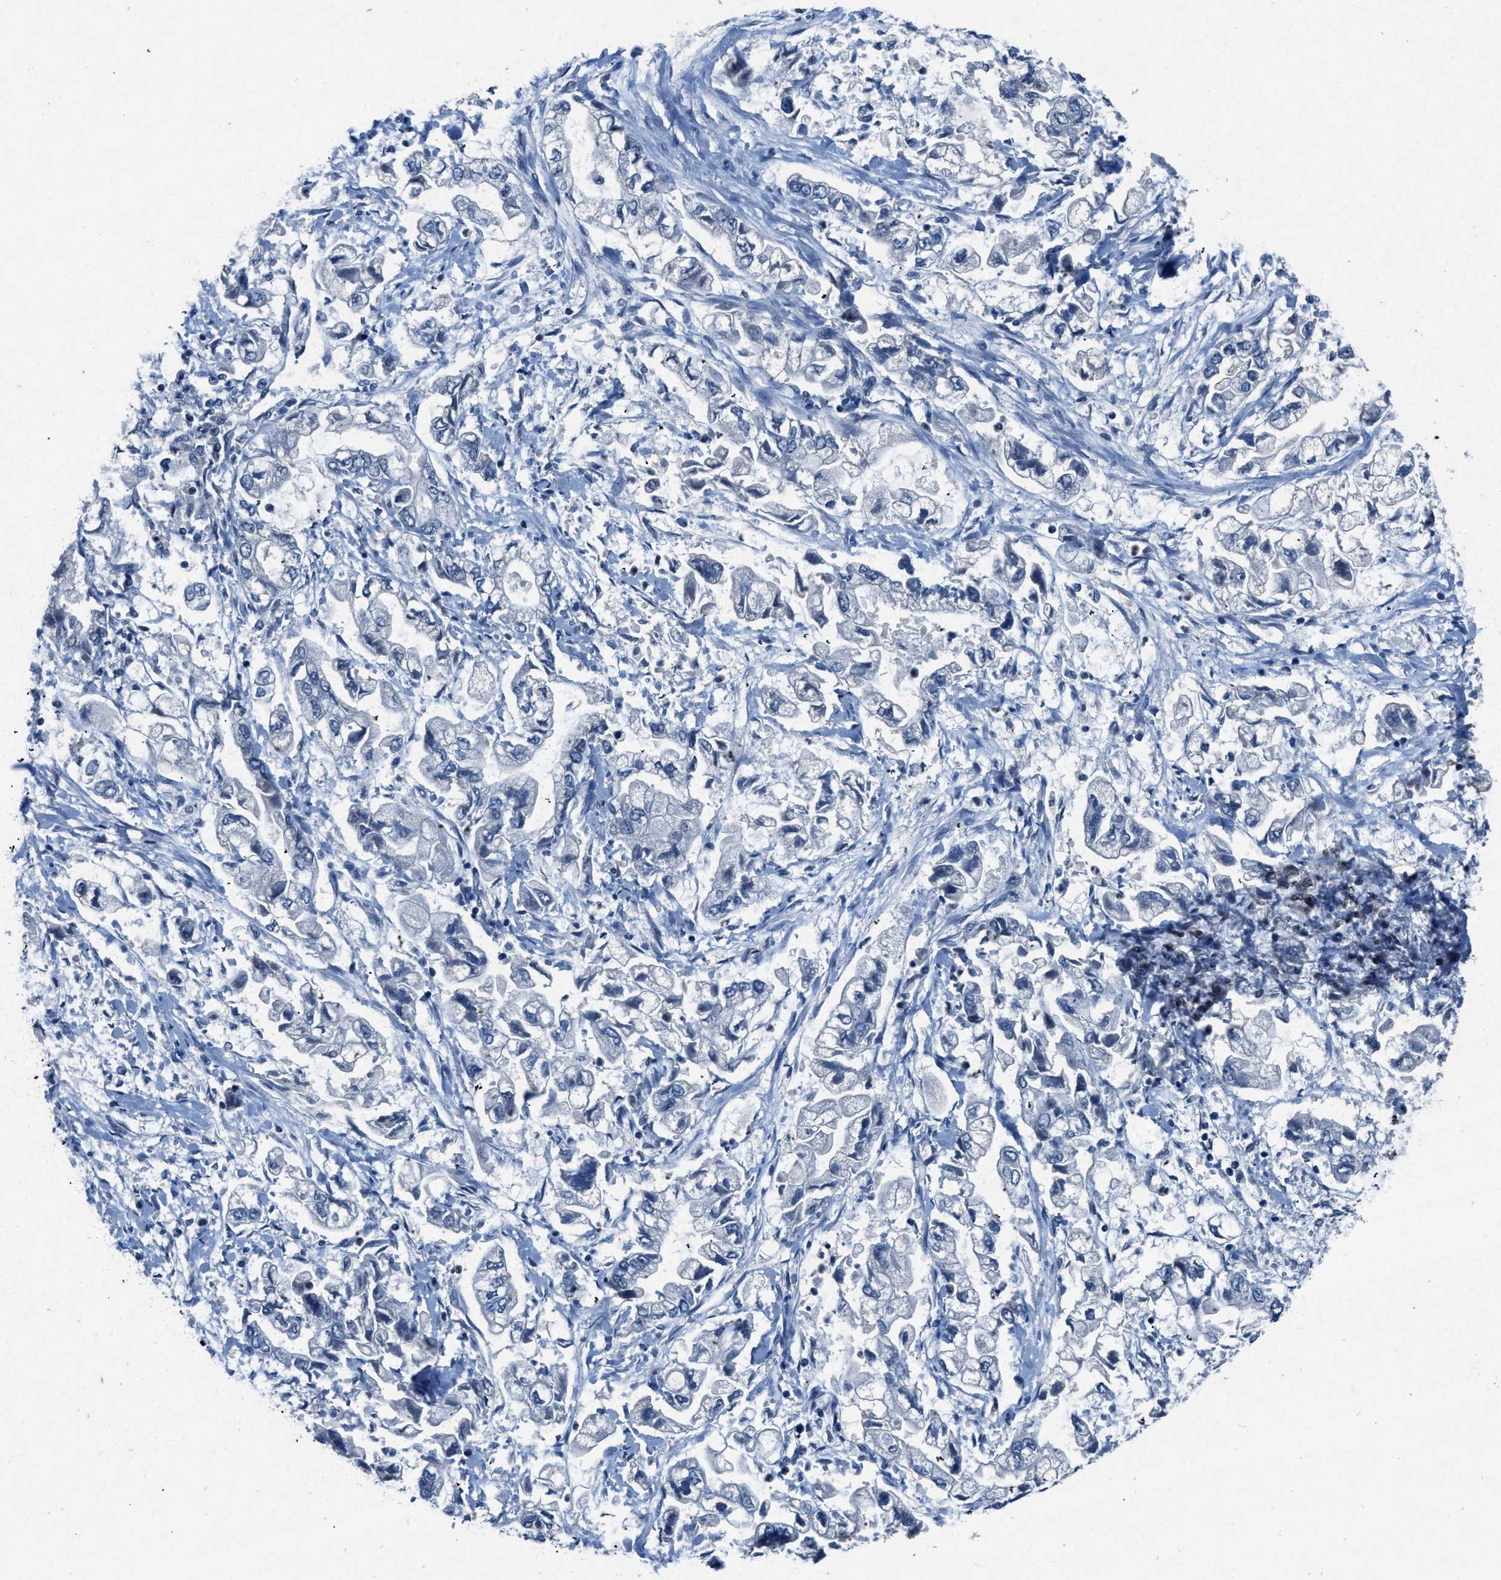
{"staining": {"intensity": "negative", "quantity": "none", "location": "none"}, "tissue": "stomach cancer", "cell_type": "Tumor cells", "image_type": "cancer", "snomed": [{"axis": "morphology", "description": "Normal tissue, NOS"}, {"axis": "morphology", "description": "Adenocarcinoma, NOS"}, {"axis": "topography", "description": "Stomach"}], "caption": "Human stomach cancer stained for a protein using immunohistochemistry (IHC) displays no expression in tumor cells.", "gene": "PHLDA1", "patient": {"sex": "male", "age": 62}}